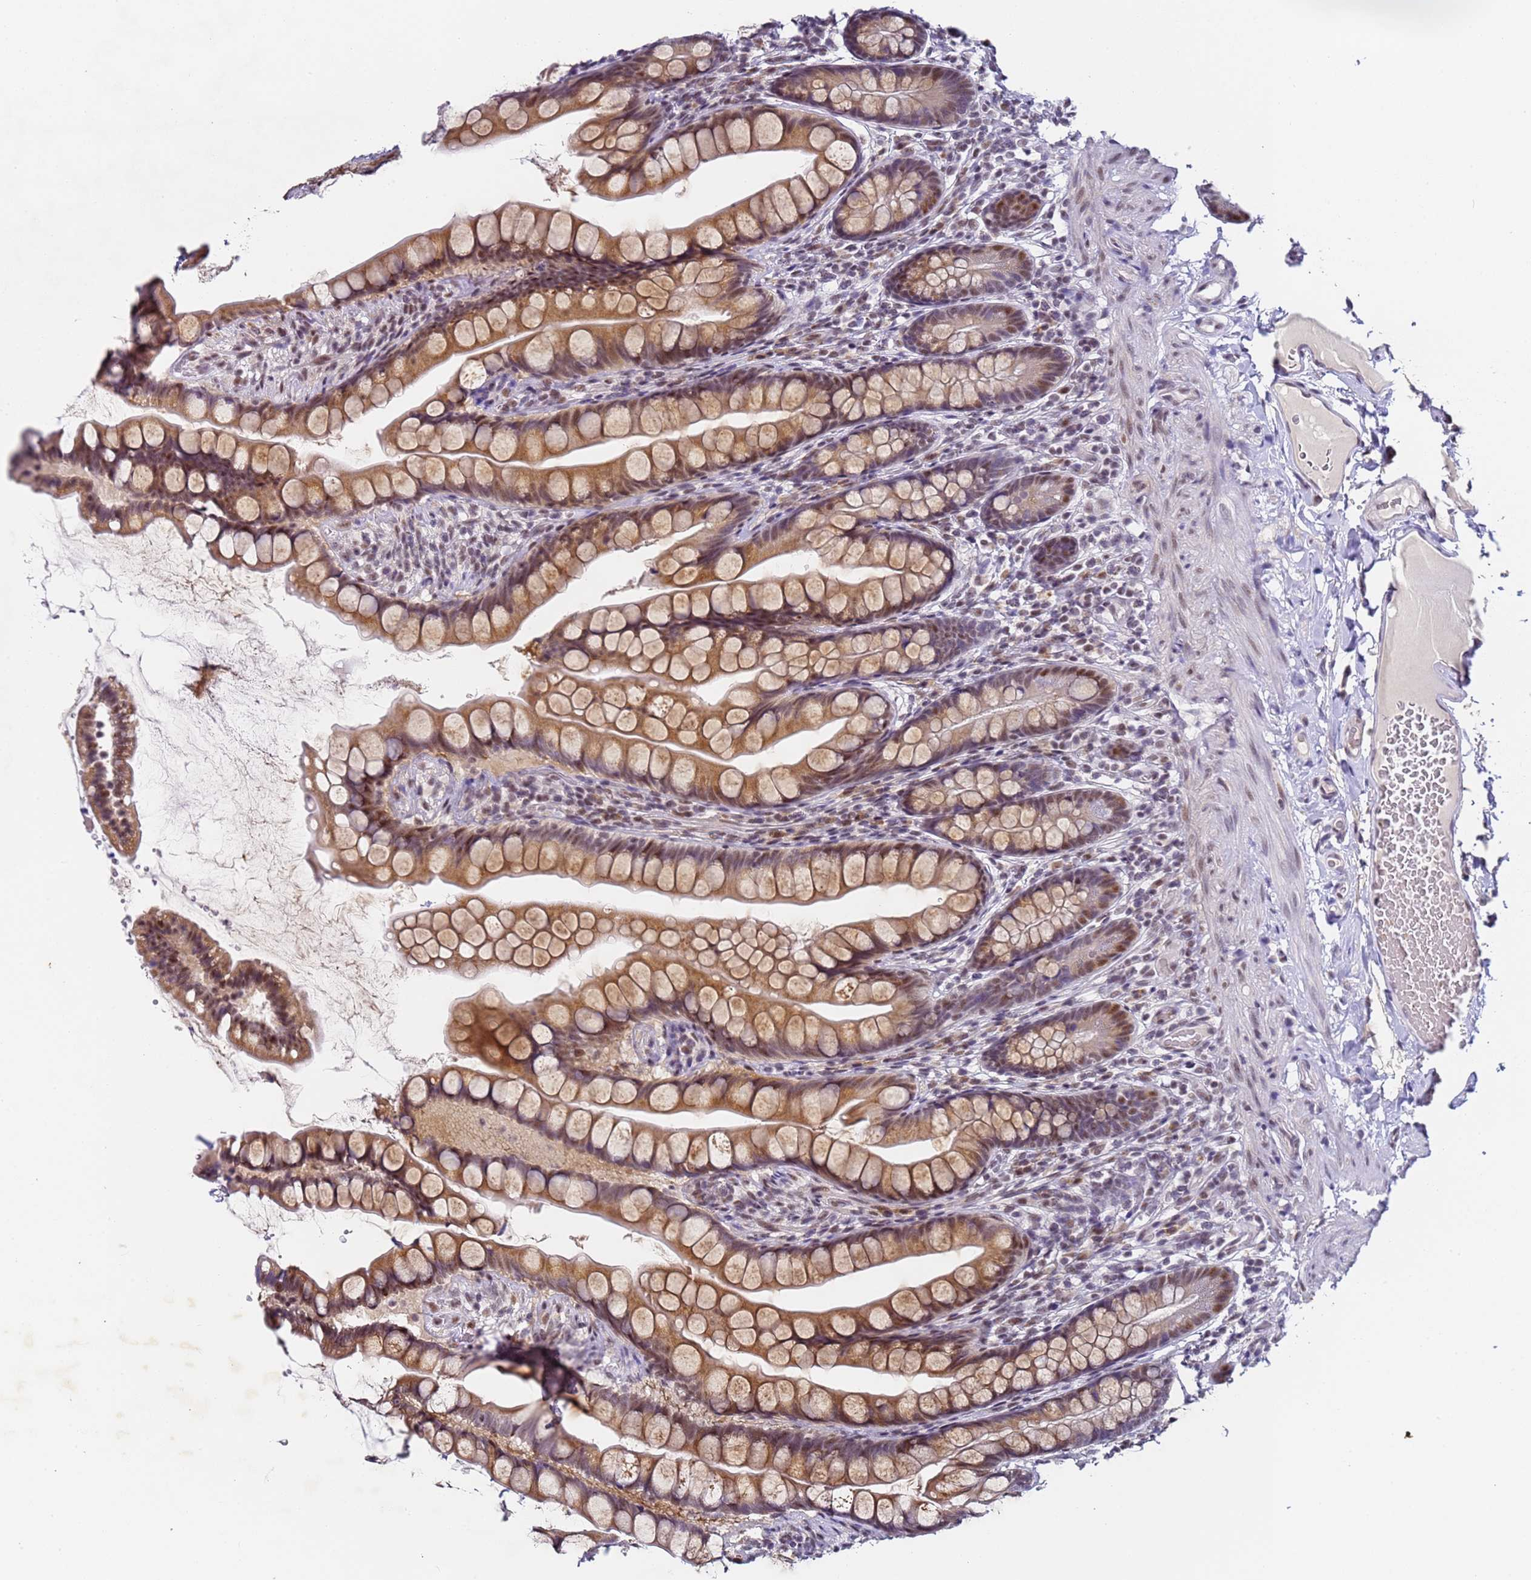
{"staining": {"intensity": "moderate", "quantity": "25%-75%", "location": "cytoplasmic/membranous,nuclear"}, "tissue": "small intestine", "cell_type": "Glandular cells", "image_type": "normal", "snomed": [{"axis": "morphology", "description": "Normal tissue, NOS"}, {"axis": "topography", "description": "Small intestine"}], "caption": "A micrograph showing moderate cytoplasmic/membranous,nuclear expression in about 25%-75% of glandular cells in benign small intestine, as visualized by brown immunohistochemical staining.", "gene": "FNBP4", "patient": {"sex": "male", "age": 70}}